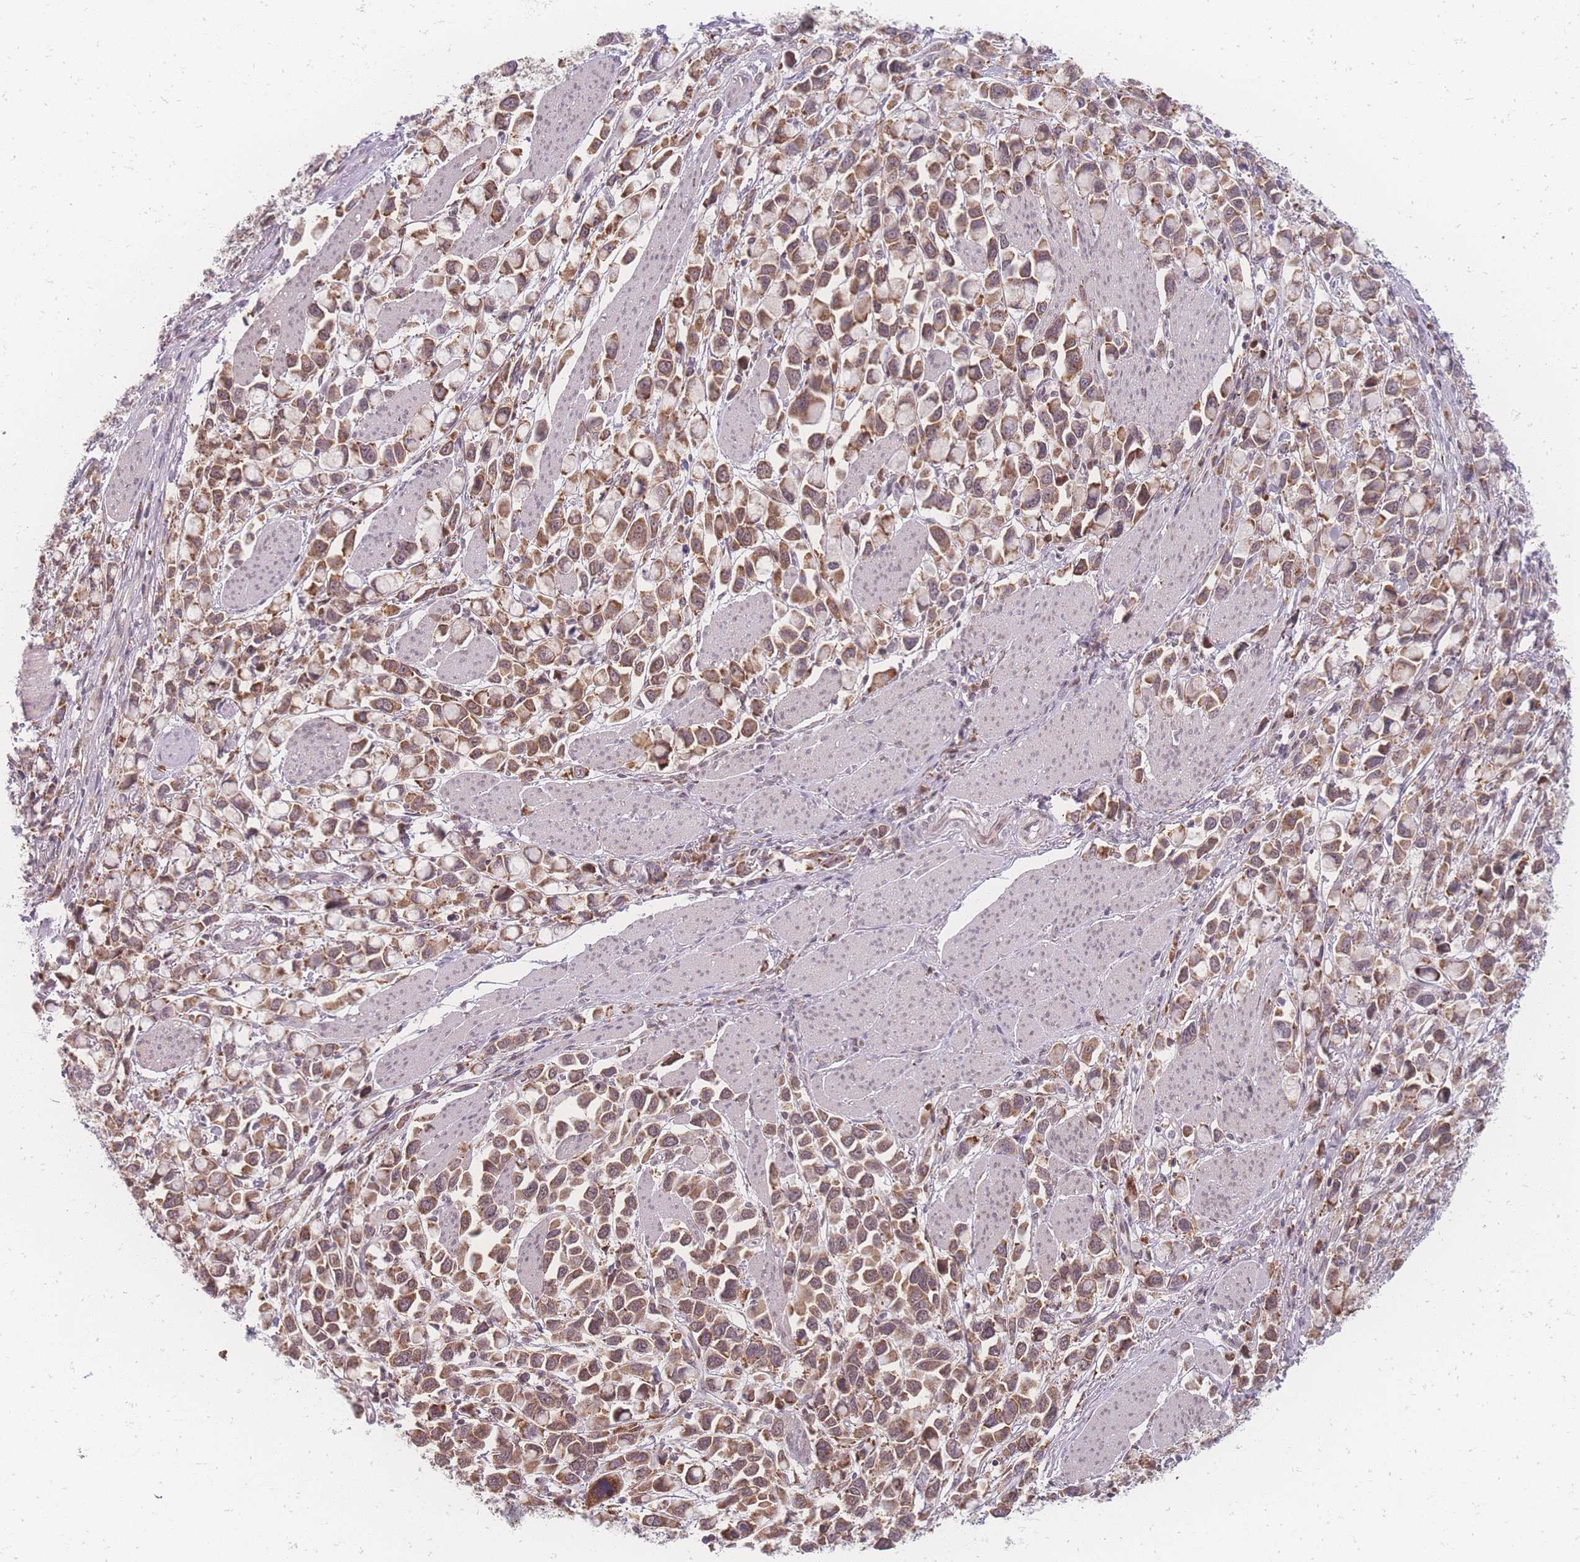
{"staining": {"intensity": "moderate", "quantity": ">75%", "location": "cytoplasmic/membranous"}, "tissue": "stomach cancer", "cell_type": "Tumor cells", "image_type": "cancer", "snomed": [{"axis": "morphology", "description": "Adenocarcinoma, NOS"}, {"axis": "topography", "description": "Stomach"}], "caption": "Immunohistochemical staining of stomach adenocarcinoma shows moderate cytoplasmic/membranous protein staining in about >75% of tumor cells. The staining was performed using DAB (3,3'-diaminobenzidine) to visualize the protein expression in brown, while the nuclei were stained in blue with hematoxylin (Magnification: 20x).", "gene": "ZC3H13", "patient": {"sex": "female", "age": 81}}